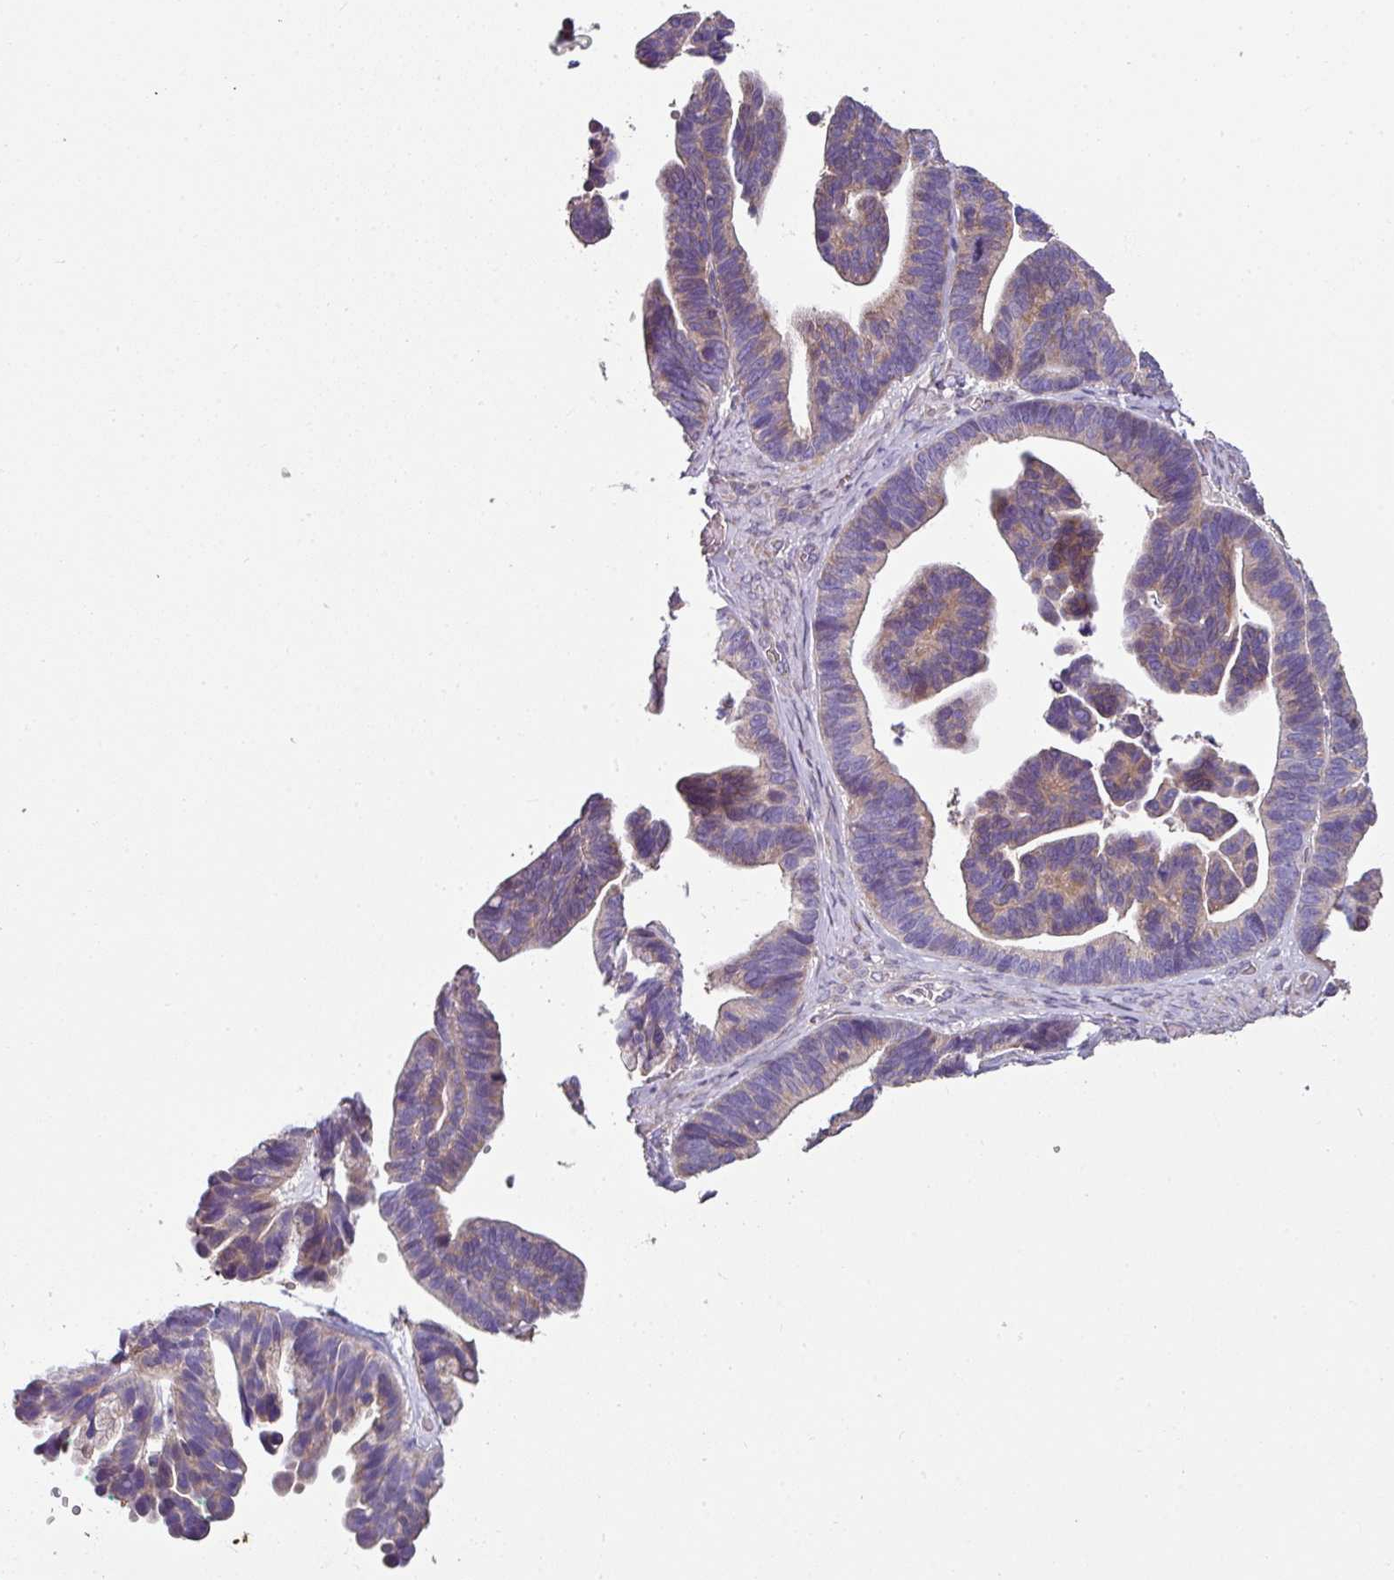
{"staining": {"intensity": "weak", "quantity": "25%-75%", "location": "cytoplasmic/membranous"}, "tissue": "ovarian cancer", "cell_type": "Tumor cells", "image_type": "cancer", "snomed": [{"axis": "morphology", "description": "Cystadenocarcinoma, serous, NOS"}, {"axis": "topography", "description": "Ovary"}], "caption": "Protein expression analysis of ovarian cancer displays weak cytoplasmic/membranous staining in about 25%-75% of tumor cells.", "gene": "LRRC9", "patient": {"sex": "female", "age": 56}}